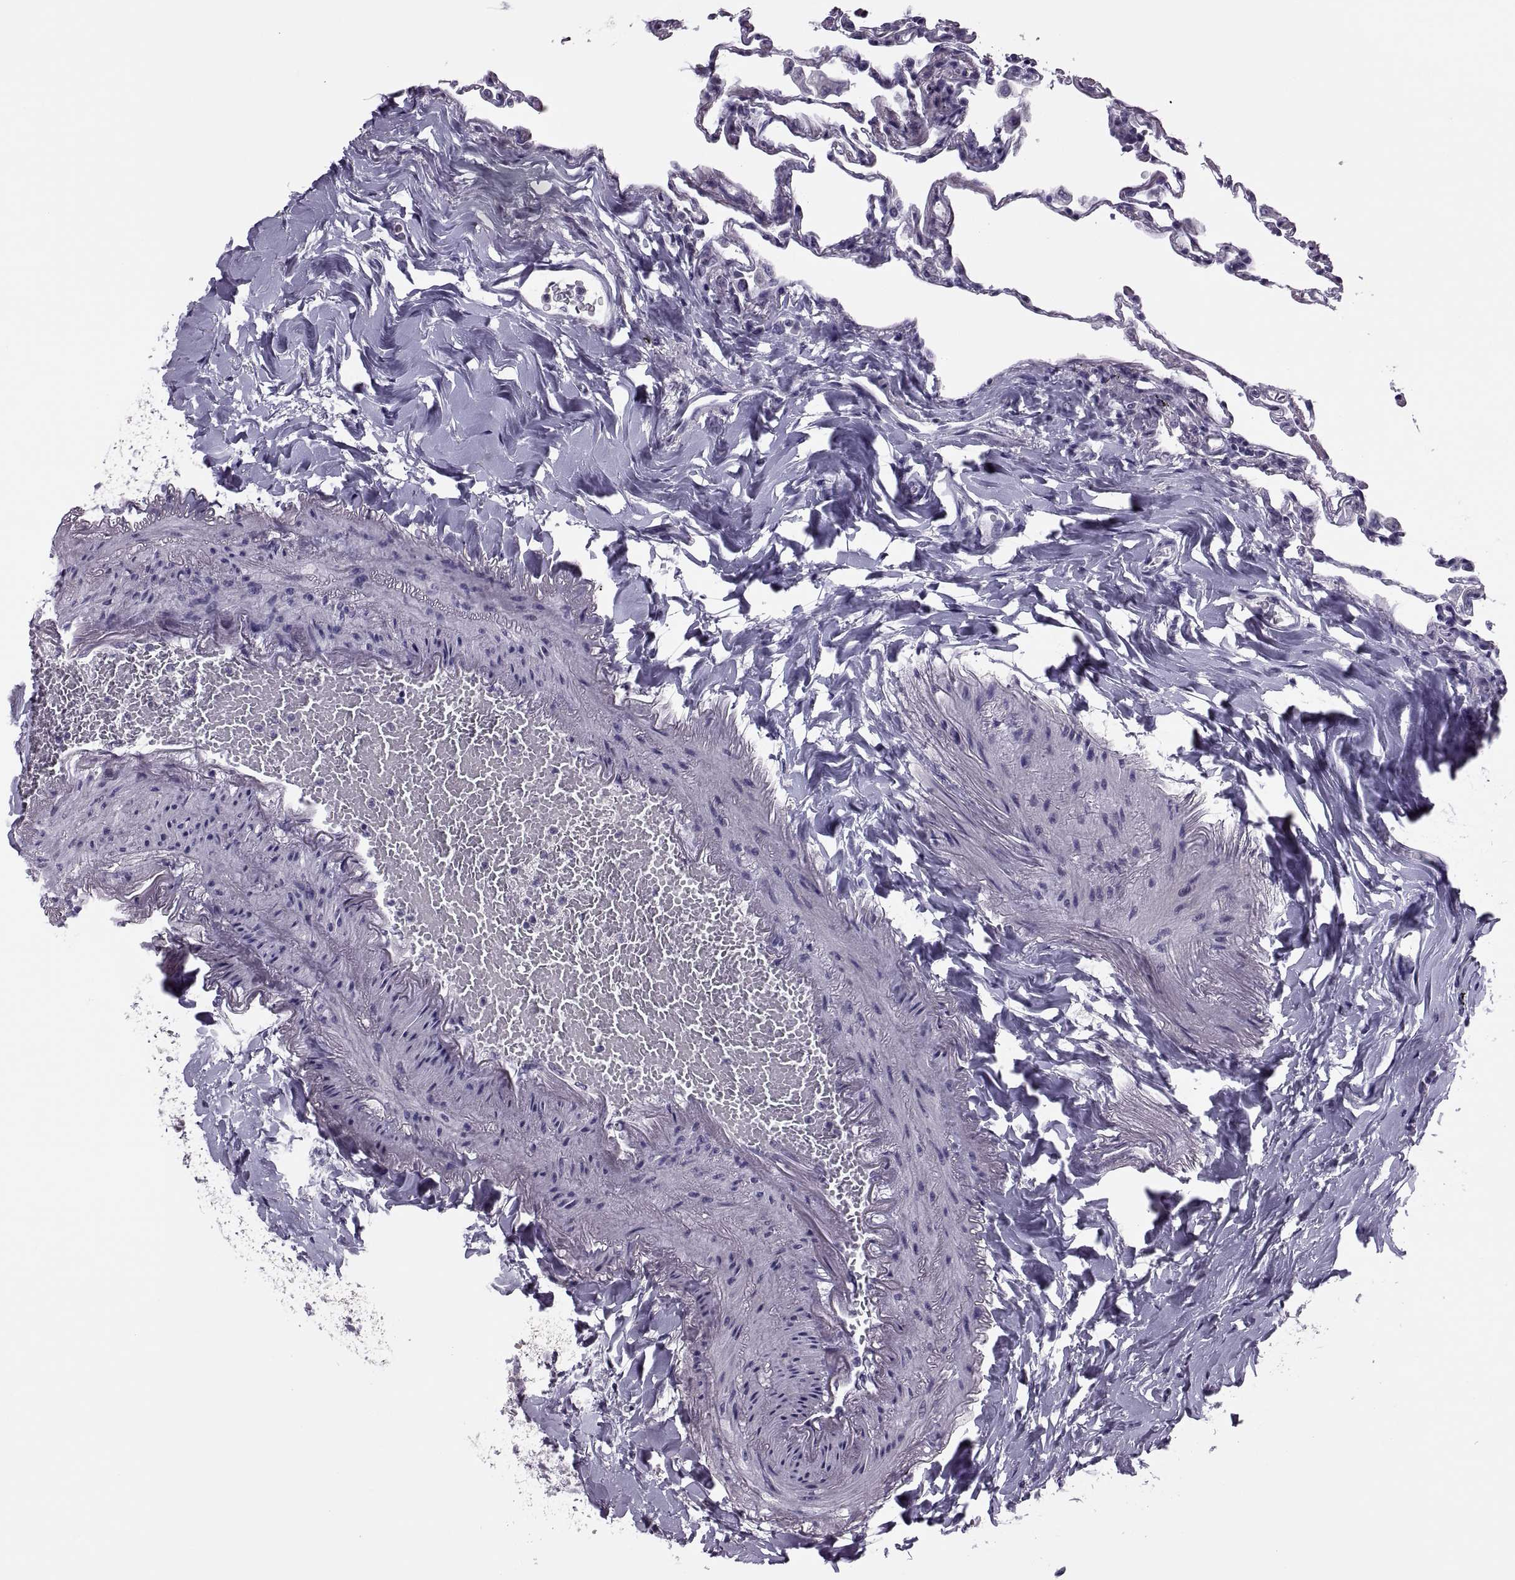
{"staining": {"intensity": "negative", "quantity": "none", "location": "none"}, "tissue": "lung", "cell_type": "Alveolar cells", "image_type": "normal", "snomed": [{"axis": "morphology", "description": "Normal tissue, NOS"}, {"axis": "topography", "description": "Lung"}], "caption": "Immunohistochemistry (IHC) of normal human lung shows no expression in alveolar cells. (DAB (3,3'-diaminobenzidine) IHC visualized using brightfield microscopy, high magnification).", "gene": "SYNGR4", "patient": {"sex": "female", "age": 57}}